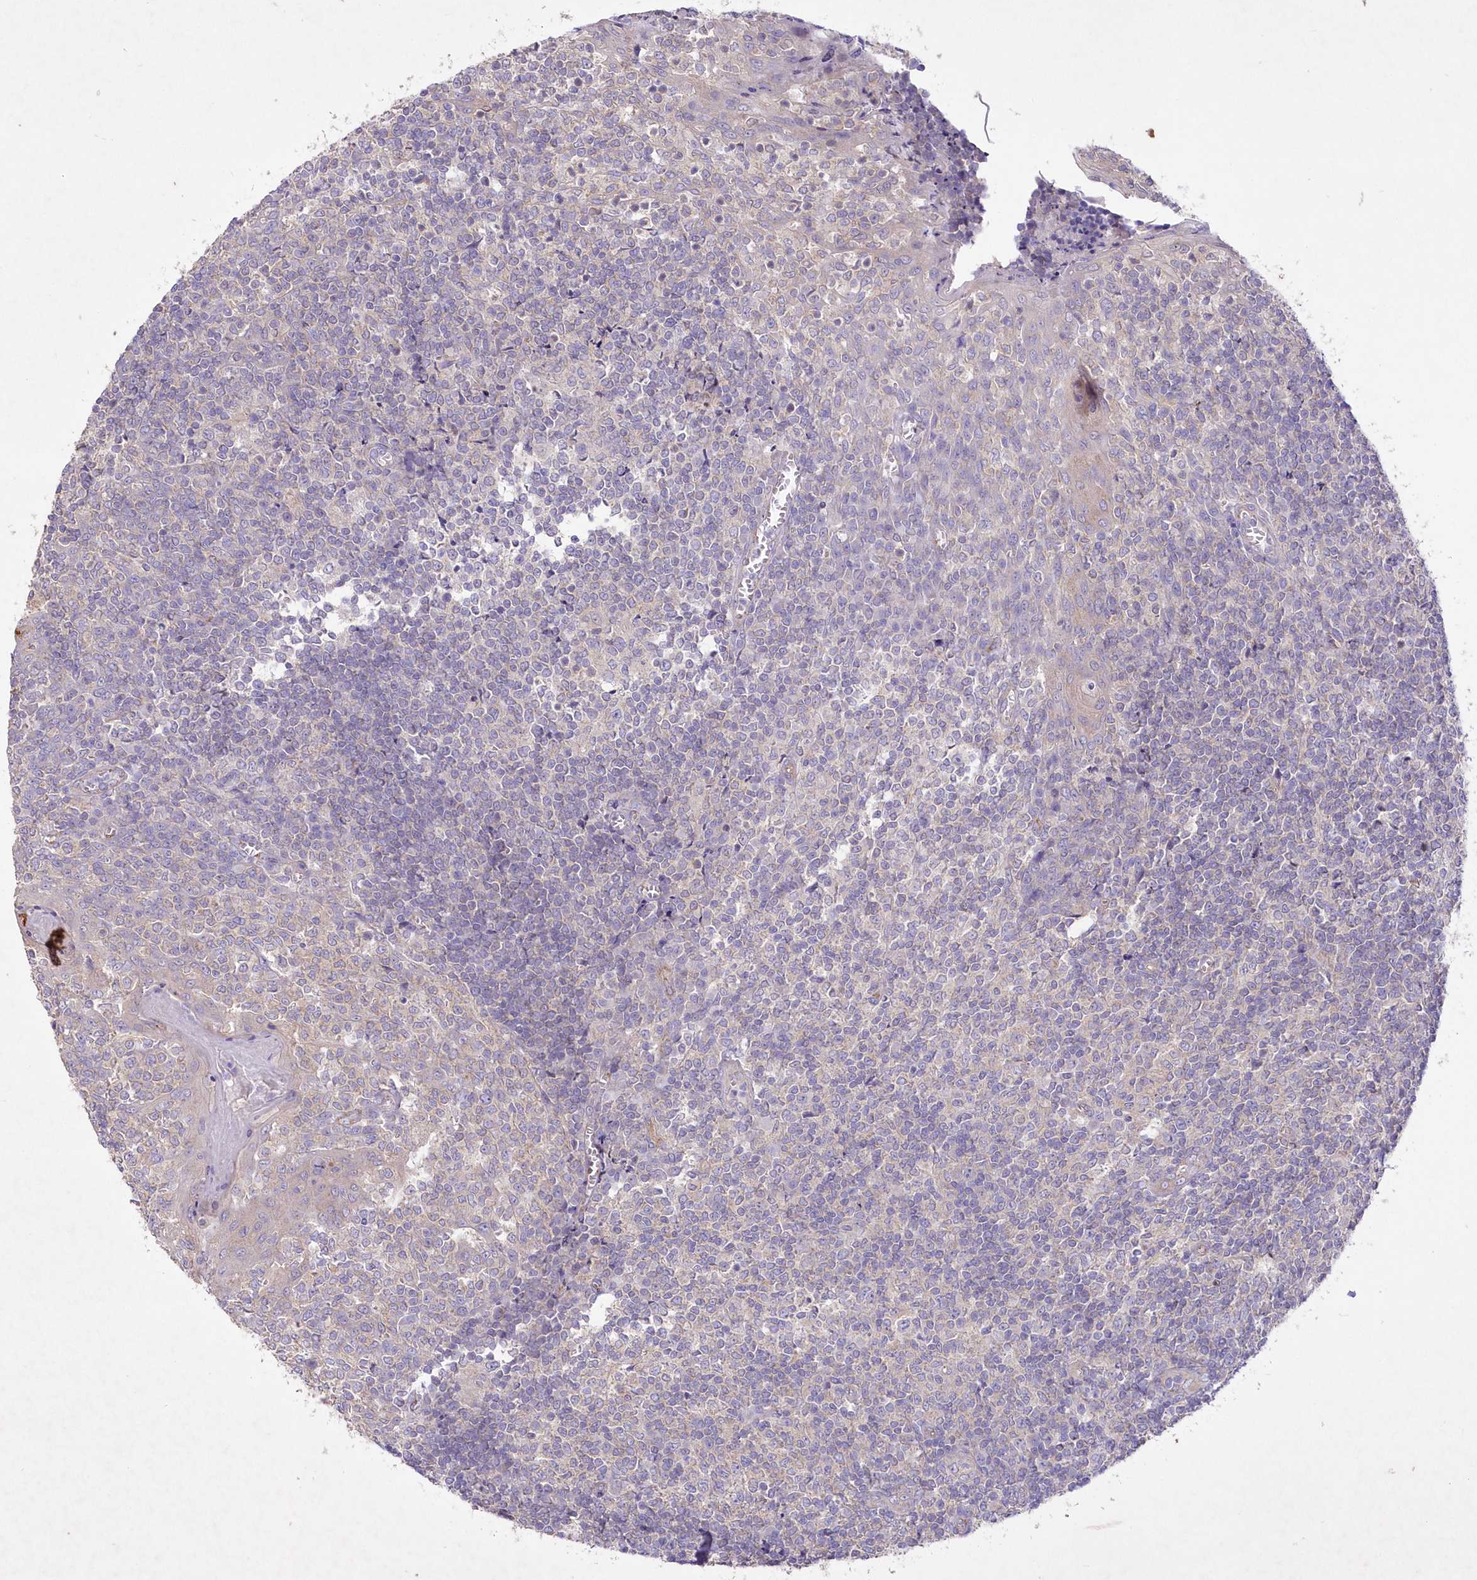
{"staining": {"intensity": "weak", "quantity": "25%-75%", "location": "cytoplasmic/membranous"}, "tissue": "tonsil", "cell_type": "Germinal center cells", "image_type": "normal", "snomed": [{"axis": "morphology", "description": "Normal tissue, NOS"}, {"axis": "topography", "description": "Tonsil"}], "caption": "Protein staining of normal tonsil demonstrates weak cytoplasmic/membranous positivity in approximately 25%-75% of germinal center cells. (IHC, brightfield microscopy, high magnification).", "gene": "ITSN2", "patient": {"sex": "female", "age": 19}}